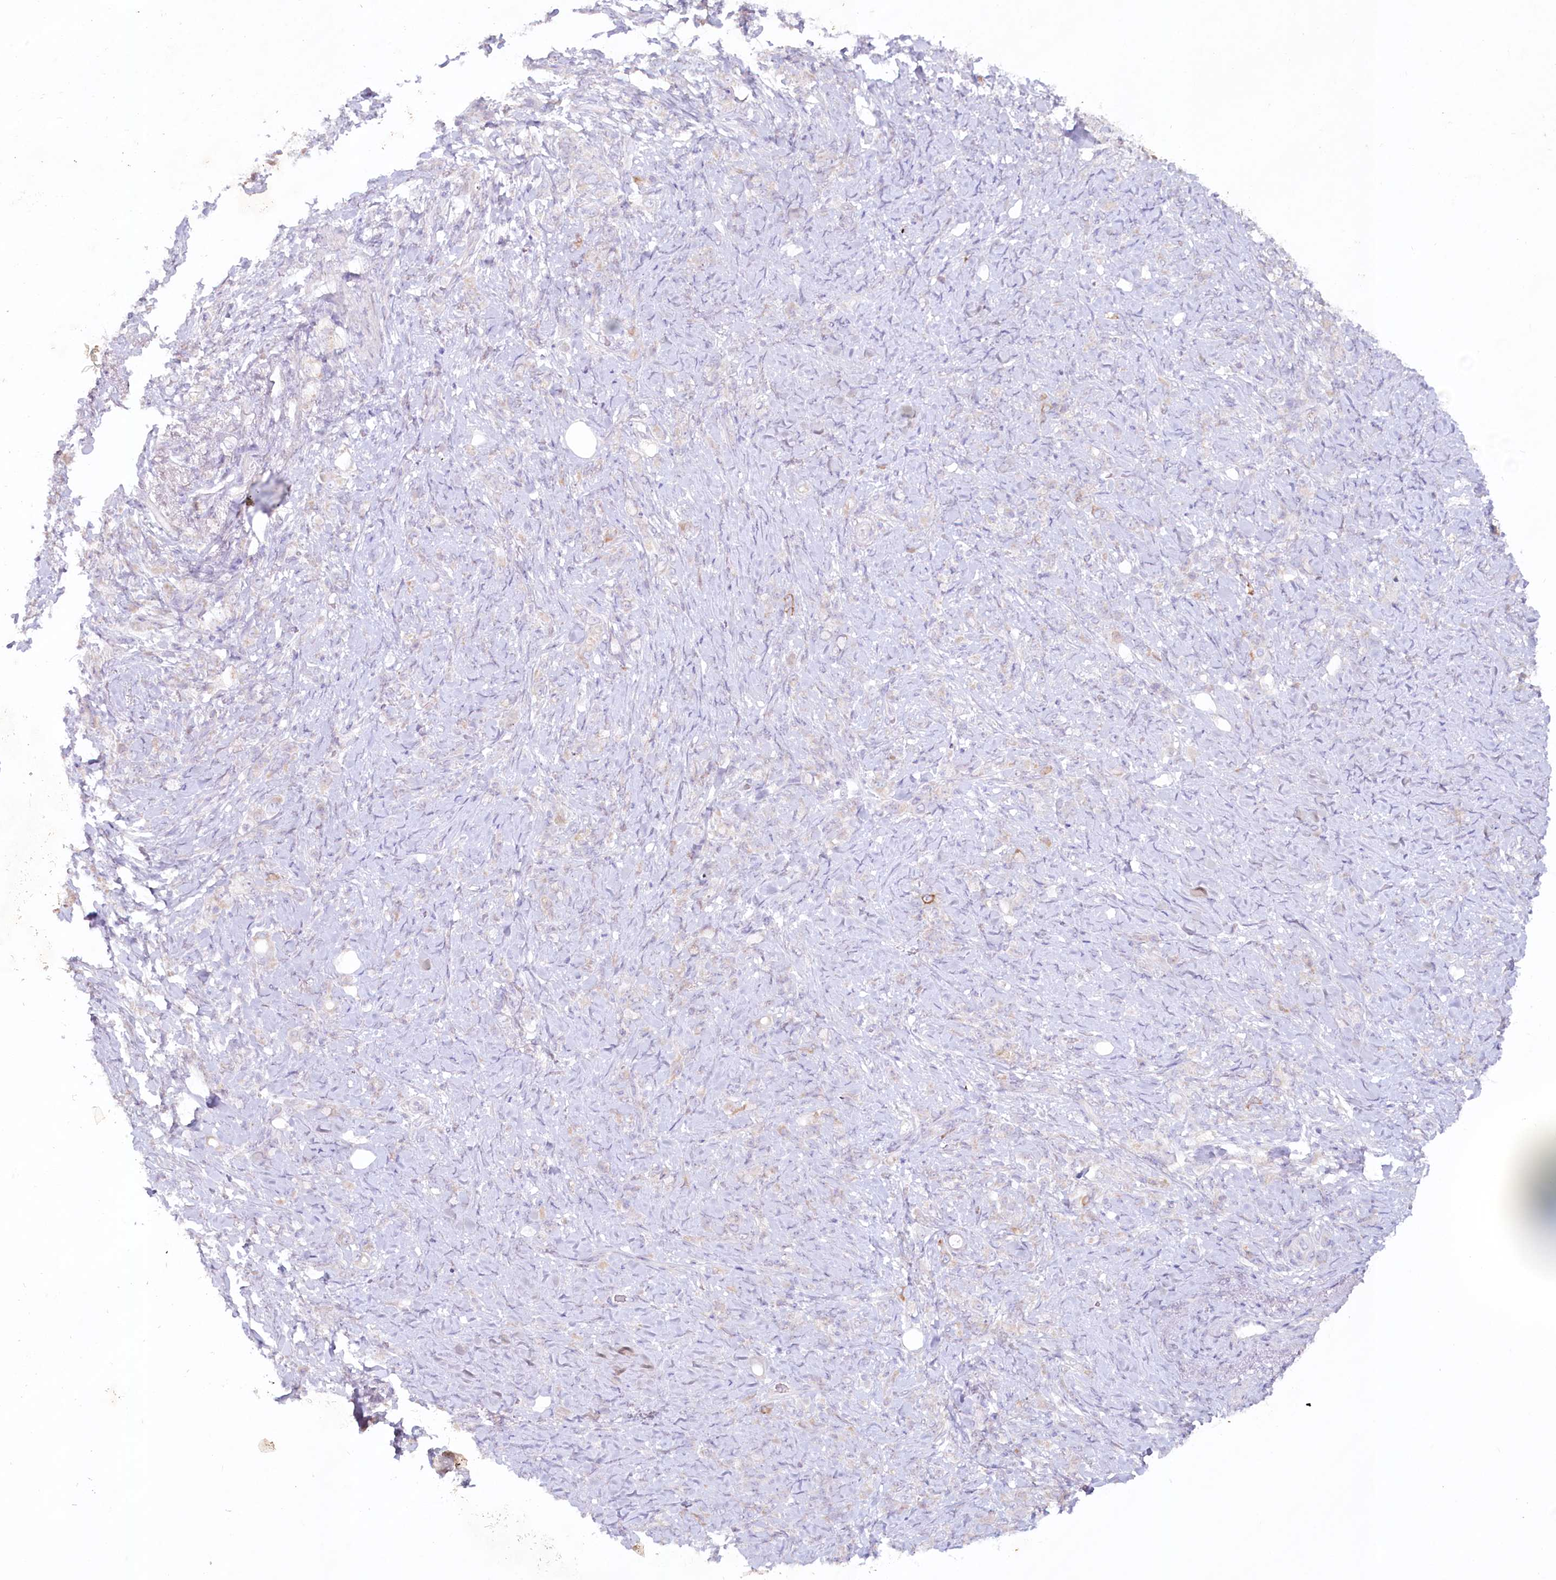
{"staining": {"intensity": "weak", "quantity": "<25%", "location": "cytoplasmic/membranous"}, "tissue": "stomach cancer", "cell_type": "Tumor cells", "image_type": "cancer", "snomed": [{"axis": "morphology", "description": "Adenocarcinoma, NOS"}, {"axis": "topography", "description": "Stomach"}], "caption": "The histopathology image displays no significant staining in tumor cells of stomach cancer. Nuclei are stained in blue.", "gene": "PSAPL1", "patient": {"sex": "female", "age": 79}}